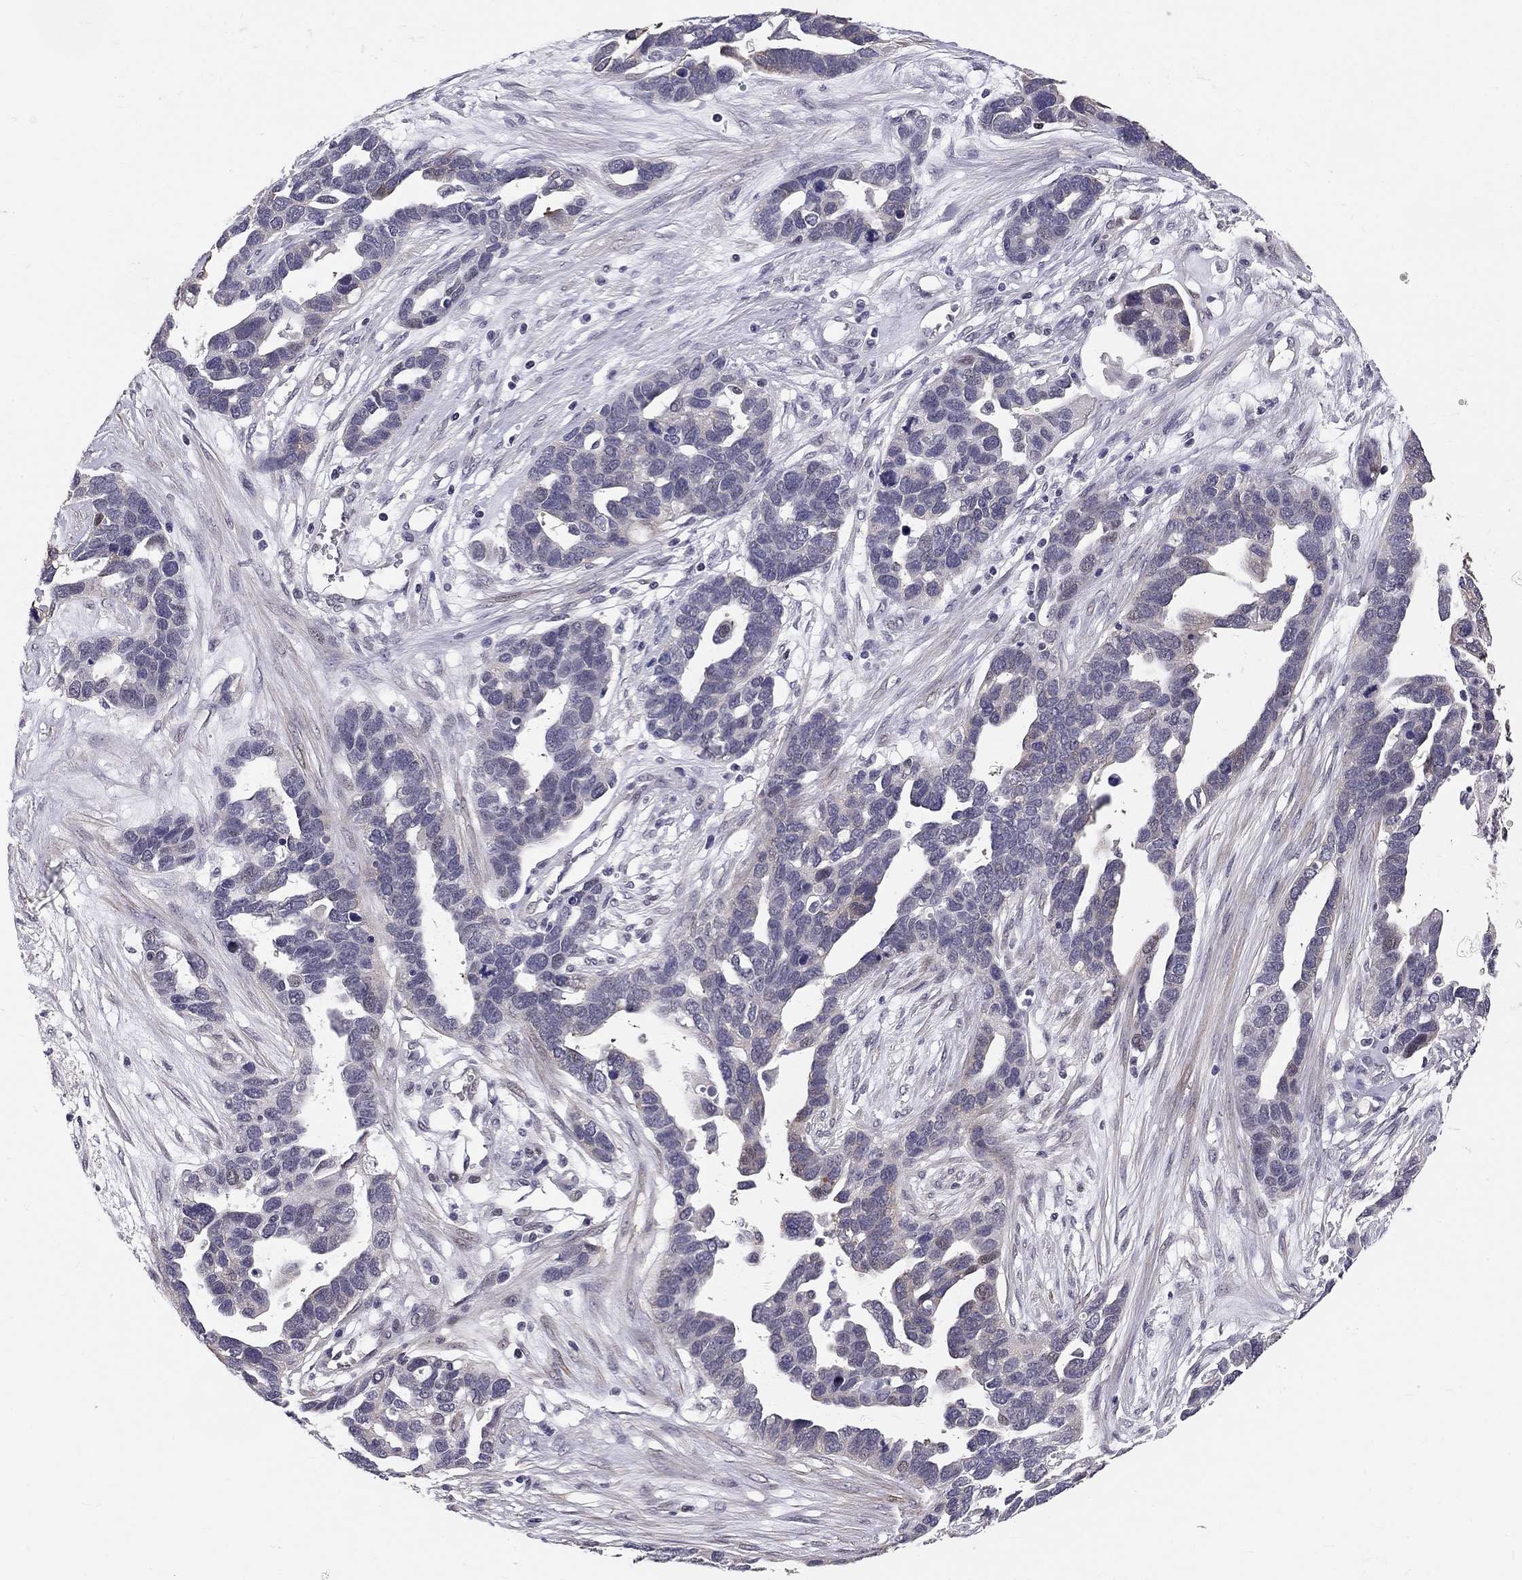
{"staining": {"intensity": "negative", "quantity": "none", "location": "none"}, "tissue": "ovarian cancer", "cell_type": "Tumor cells", "image_type": "cancer", "snomed": [{"axis": "morphology", "description": "Cystadenocarcinoma, serous, NOS"}, {"axis": "topography", "description": "Ovary"}], "caption": "Immunohistochemistry photomicrograph of neoplastic tissue: serous cystadenocarcinoma (ovarian) stained with DAB demonstrates no significant protein expression in tumor cells. The staining was performed using DAB to visualize the protein expression in brown, while the nuclei were stained in blue with hematoxylin (Magnification: 20x).", "gene": "GJB4", "patient": {"sex": "female", "age": 54}}